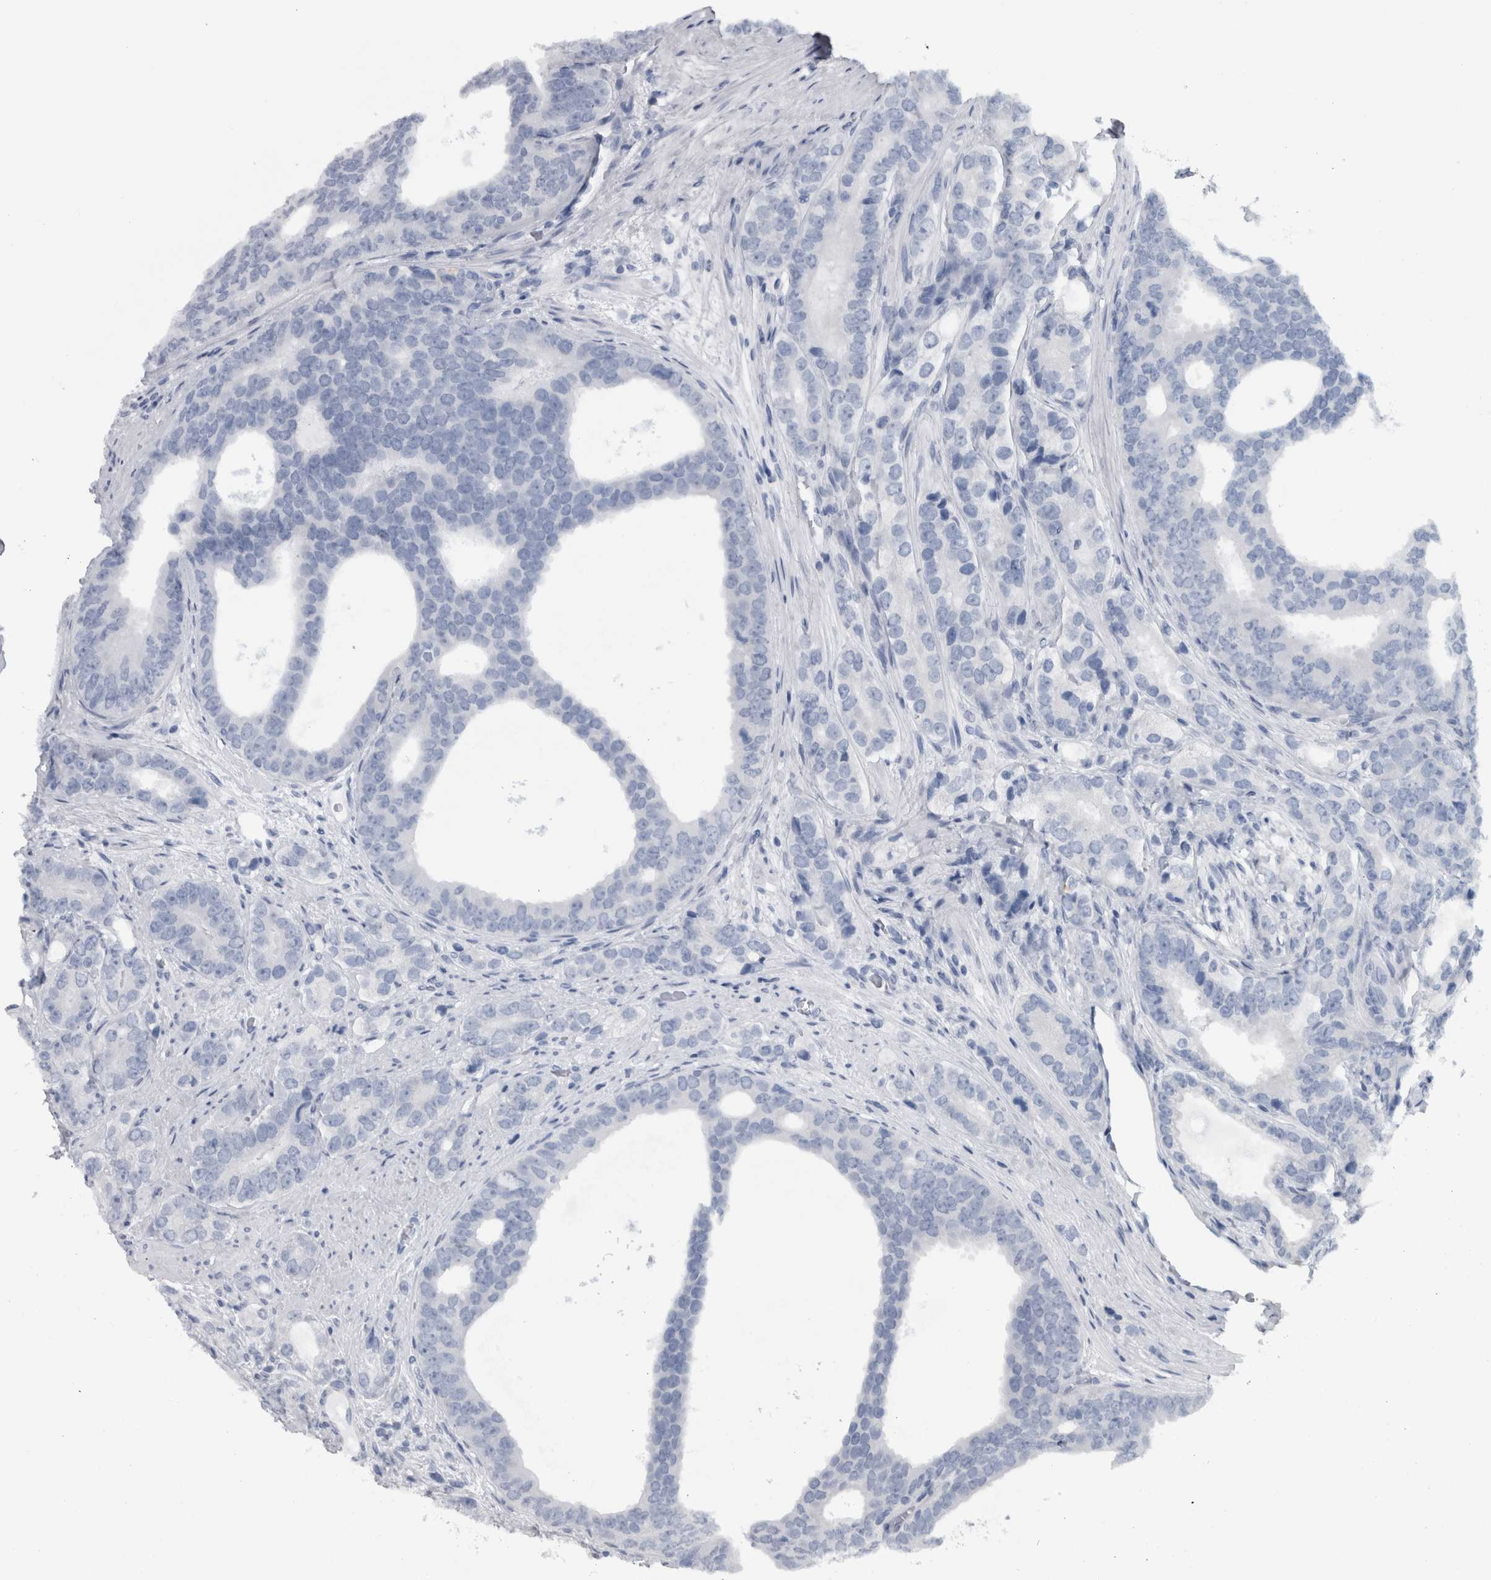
{"staining": {"intensity": "negative", "quantity": "none", "location": "none"}, "tissue": "prostate cancer", "cell_type": "Tumor cells", "image_type": "cancer", "snomed": [{"axis": "morphology", "description": "Adenocarcinoma, High grade"}, {"axis": "topography", "description": "Prostate"}], "caption": "A photomicrograph of human prostate cancer (adenocarcinoma (high-grade)) is negative for staining in tumor cells.", "gene": "CDH17", "patient": {"sex": "male", "age": 56}}